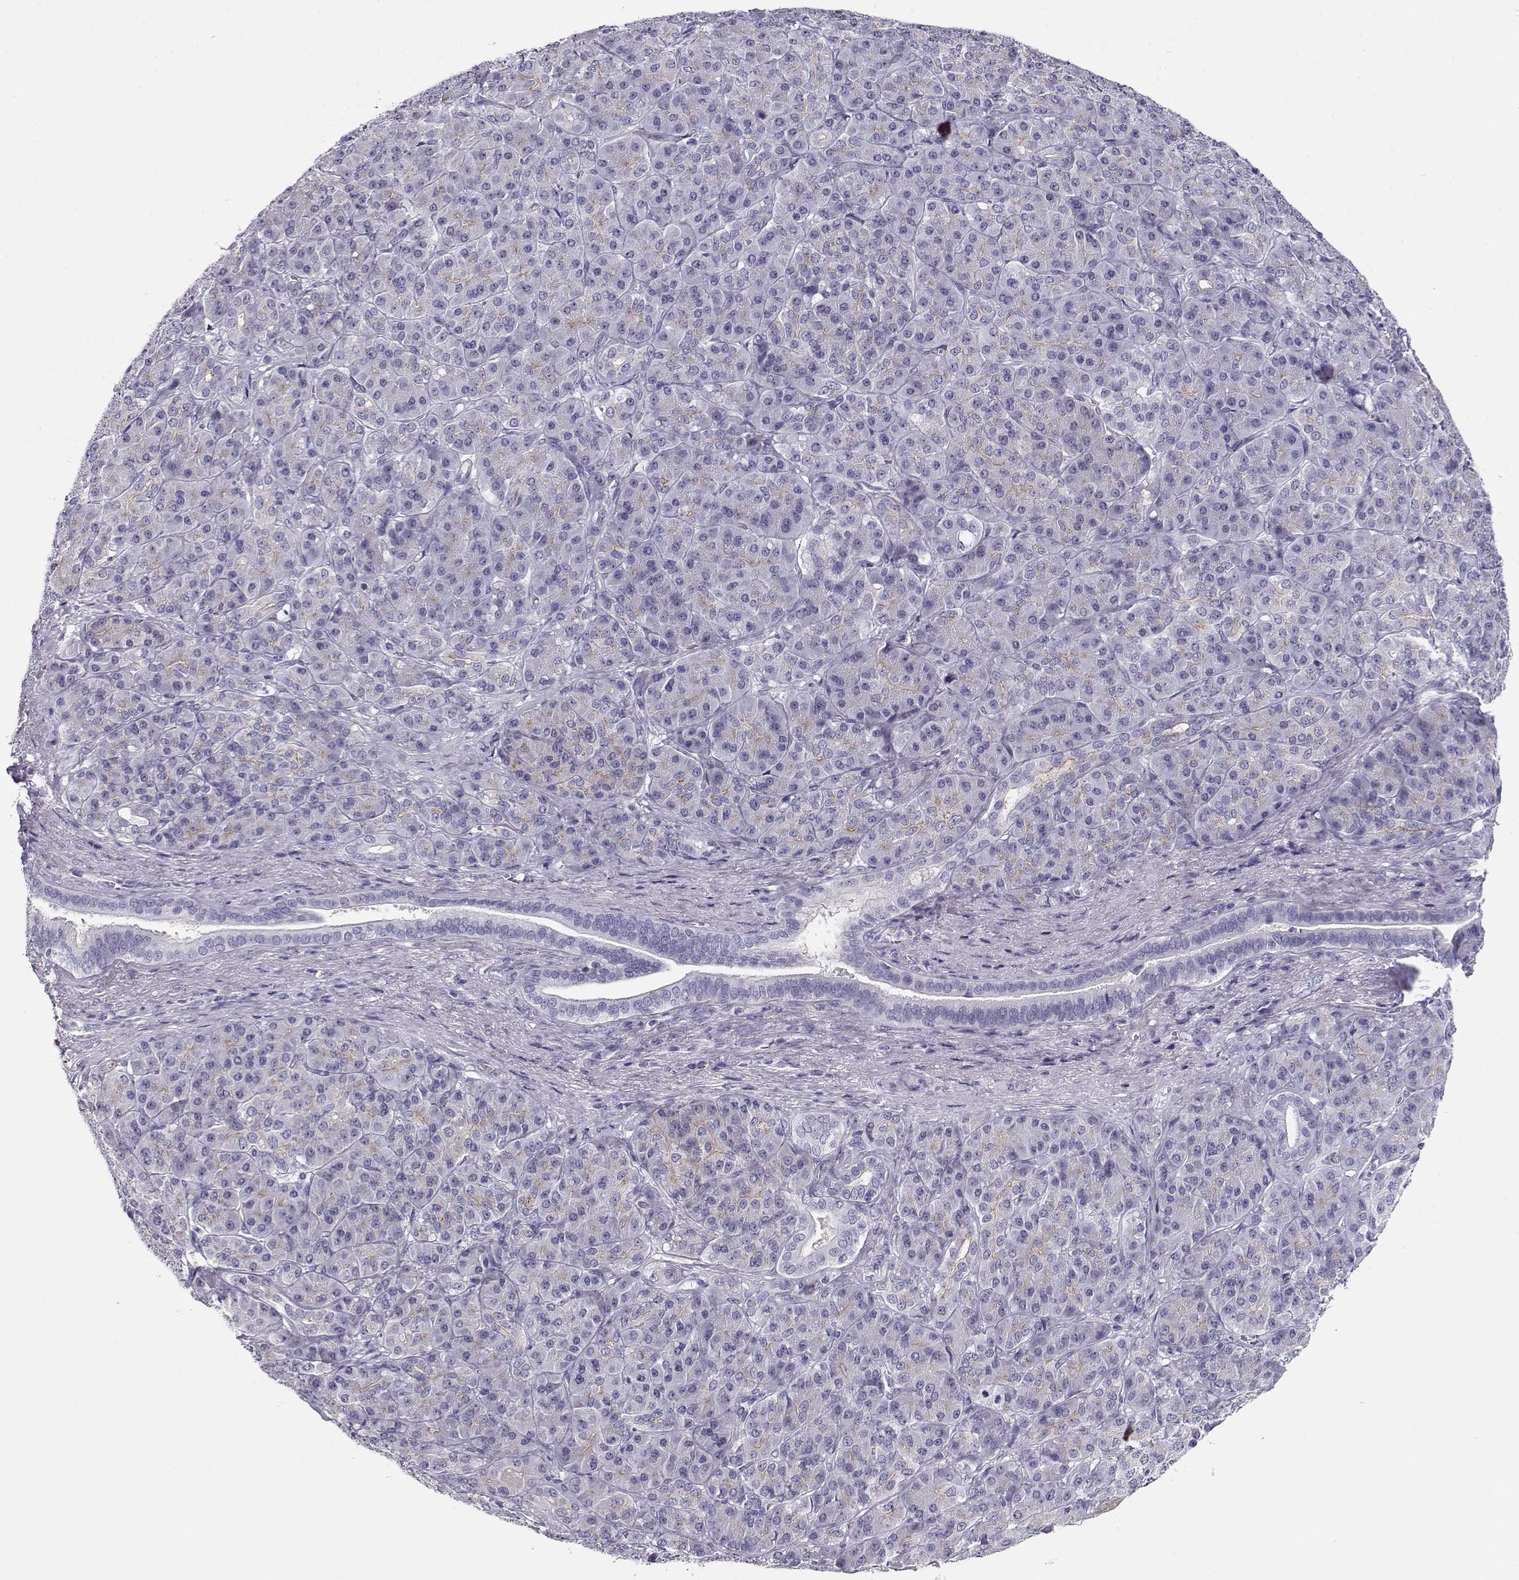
{"staining": {"intensity": "negative", "quantity": "none", "location": "none"}, "tissue": "pancreatic cancer", "cell_type": "Tumor cells", "image_type": "cancer", "snomed": [{"axis": "morphology", "description": "Normal tissue, NOS"}, {"axis": "morphology", "description": "Inflammation, NOS"}, {"axis": "morphology", "description": "Adenocarcinoma, NOS"}, {"axis": "topography", "description": "Pancreas"}], "caption": "Micrograph shows no protein staining in tumor cells of pancreatic cancer tissue.", "gene": "CRX", "patient": {"sex": "male", "age": 57}}